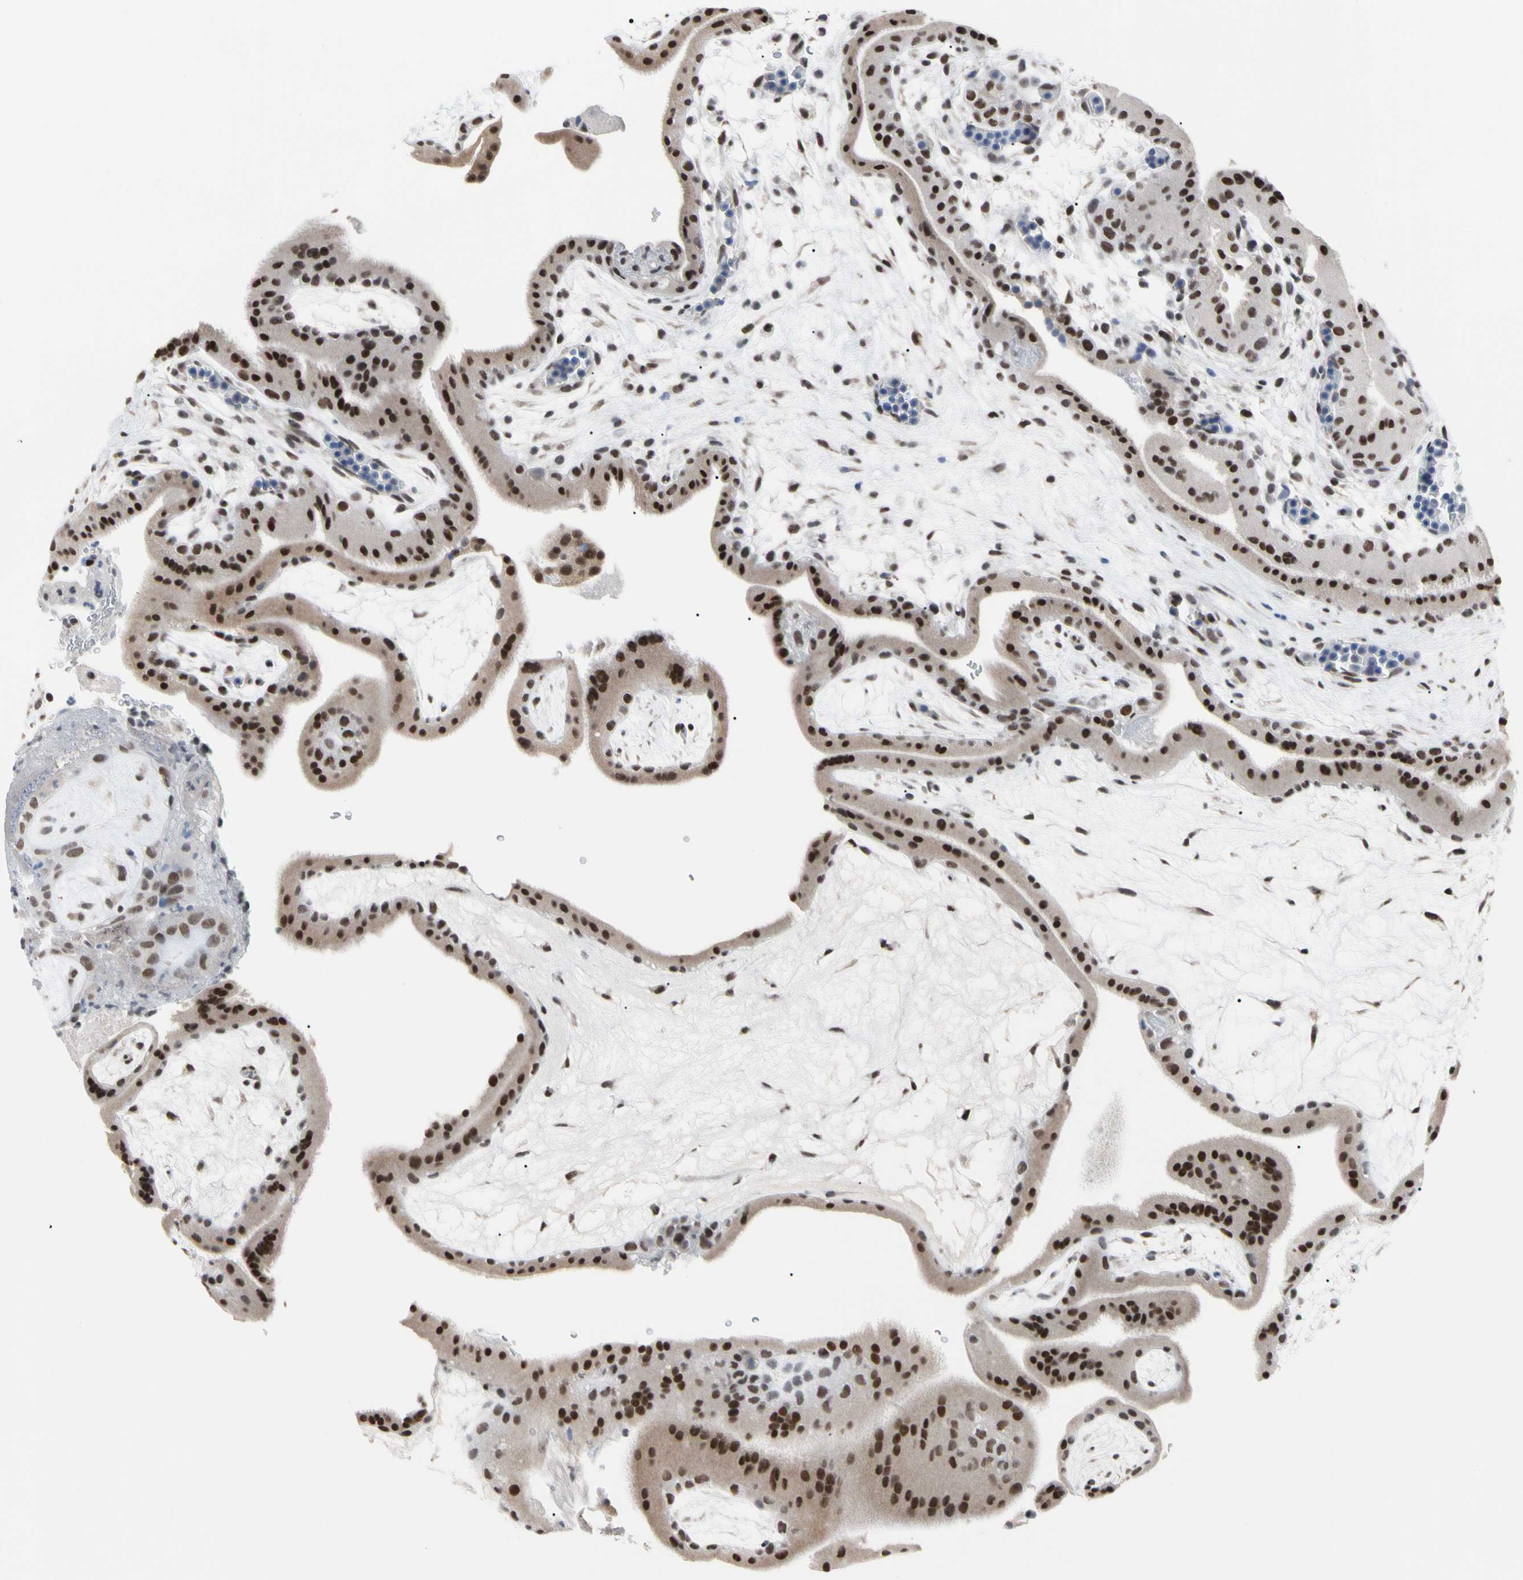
{"staining": {"intensity": "strong", "quantity": ">75%", "location": "nuclear"}, "tissue": "placenta", "cell_type": "Trophoblastic cells", "image_type": "normal", "snomed": [{"axis": "morphology", "description": "Normal tissue, NOS"}, {"axis": "topography", "description": "Placenta"}], "caption": "Placenta stained with immunohistochemistry shows strong nuclear expression in approximately >75% of trophoblastic cells. The protein is stained brown, and the nuclei are stained in blue (DAB (3,3'-diaminobenzidine) IHC with brightfield microscopy, high magnification).", "gene": "FAM98B", "patient": {"sex": "female", "age": 19}}